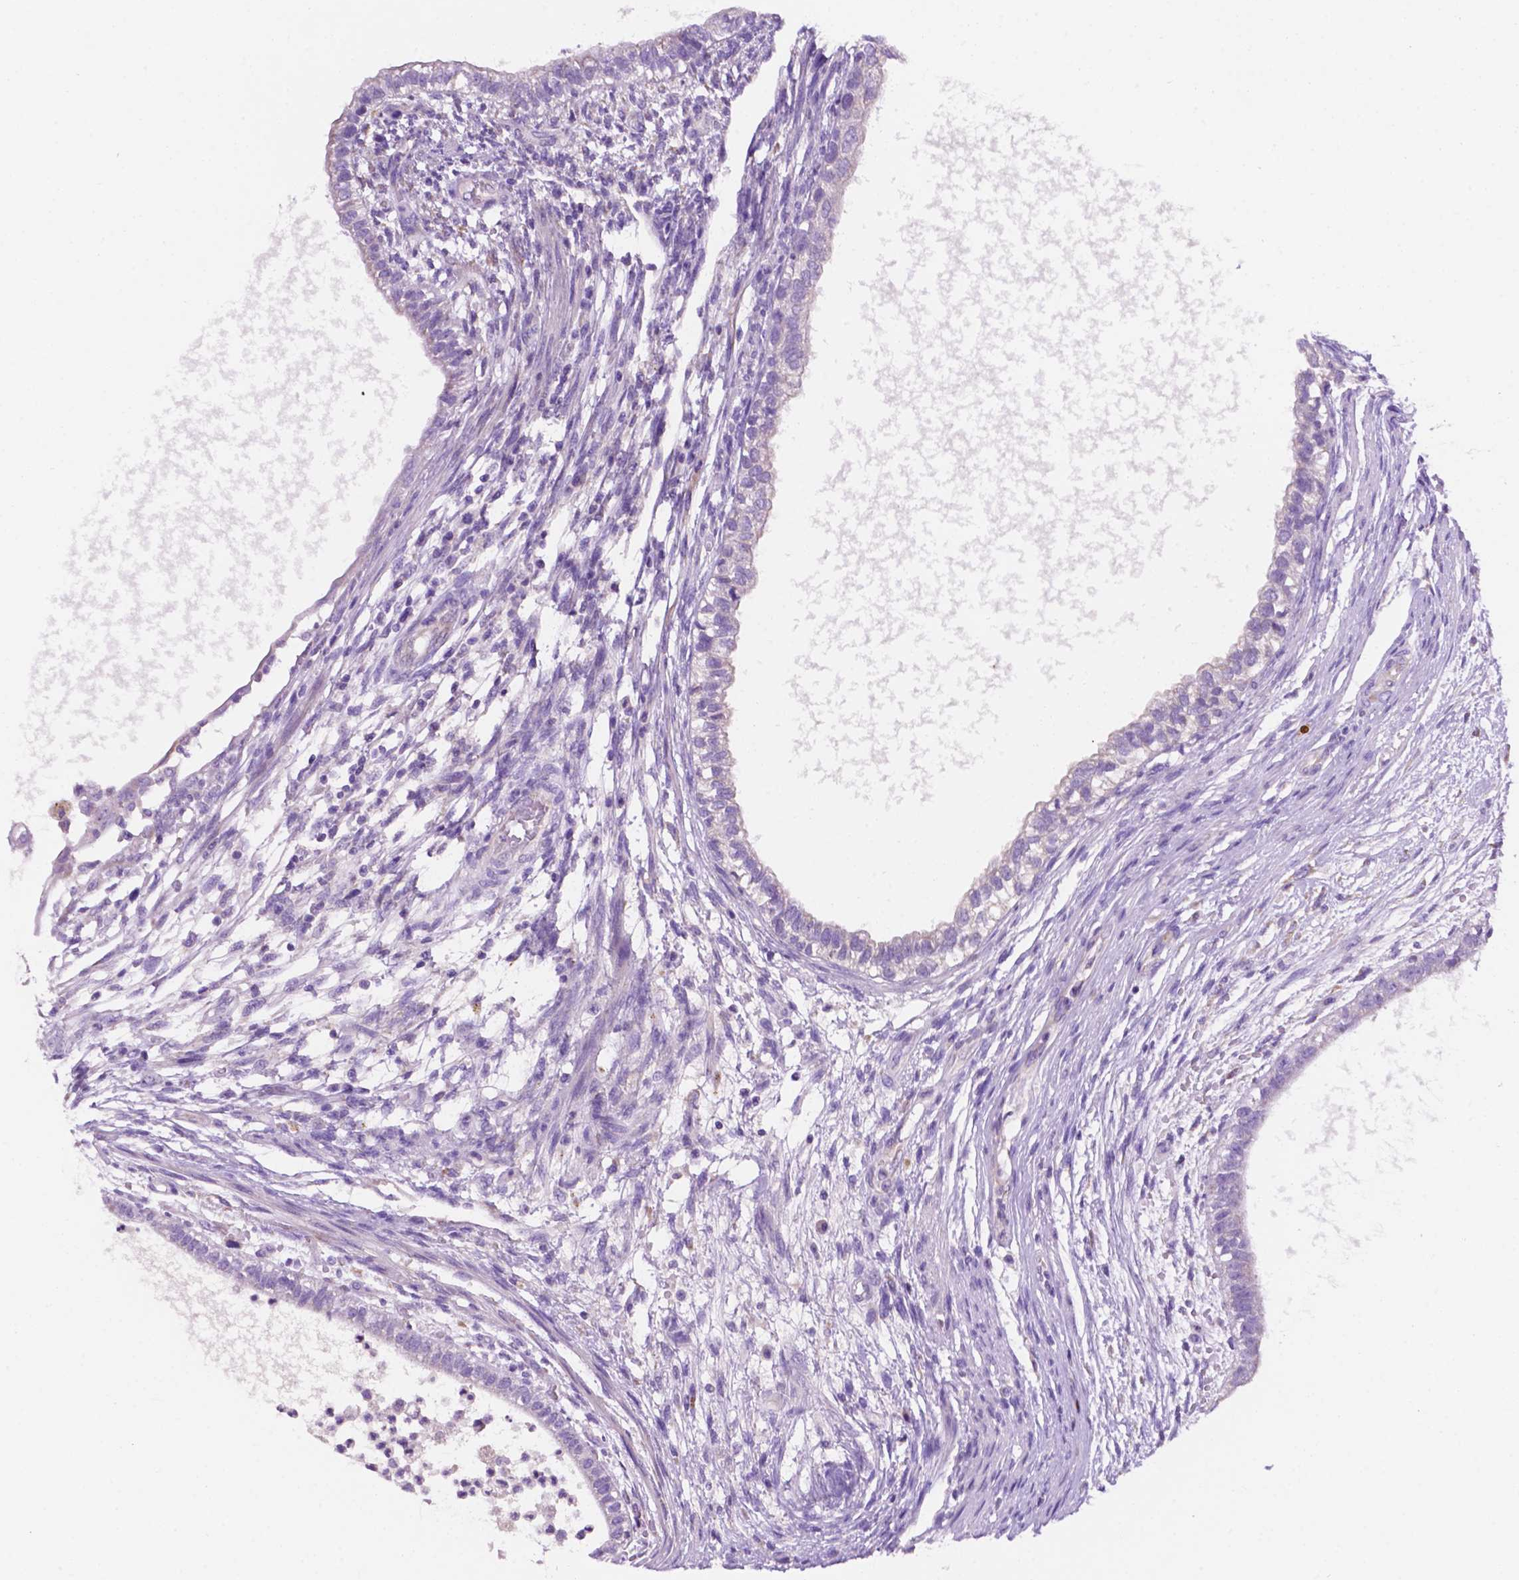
{"staining": {"intensity": "negative", "quantity": "none", "location": "none"}, "tissue": "testis cancer", "cell_type": "Tumor cells", "image_type": "cancer", "snomed": [{"axis": "morphology", "description": "Carcinoma, Embryonal, NOS"}, {"axis": "topography", "description": "Testis"}], "caption": "A photomicrograph of human testis cancer (embryonal carcinoma) is negative for staining in tumor cells.", "gene": "CEACAM7", "patient": {"sex": "male", "age": 26}}